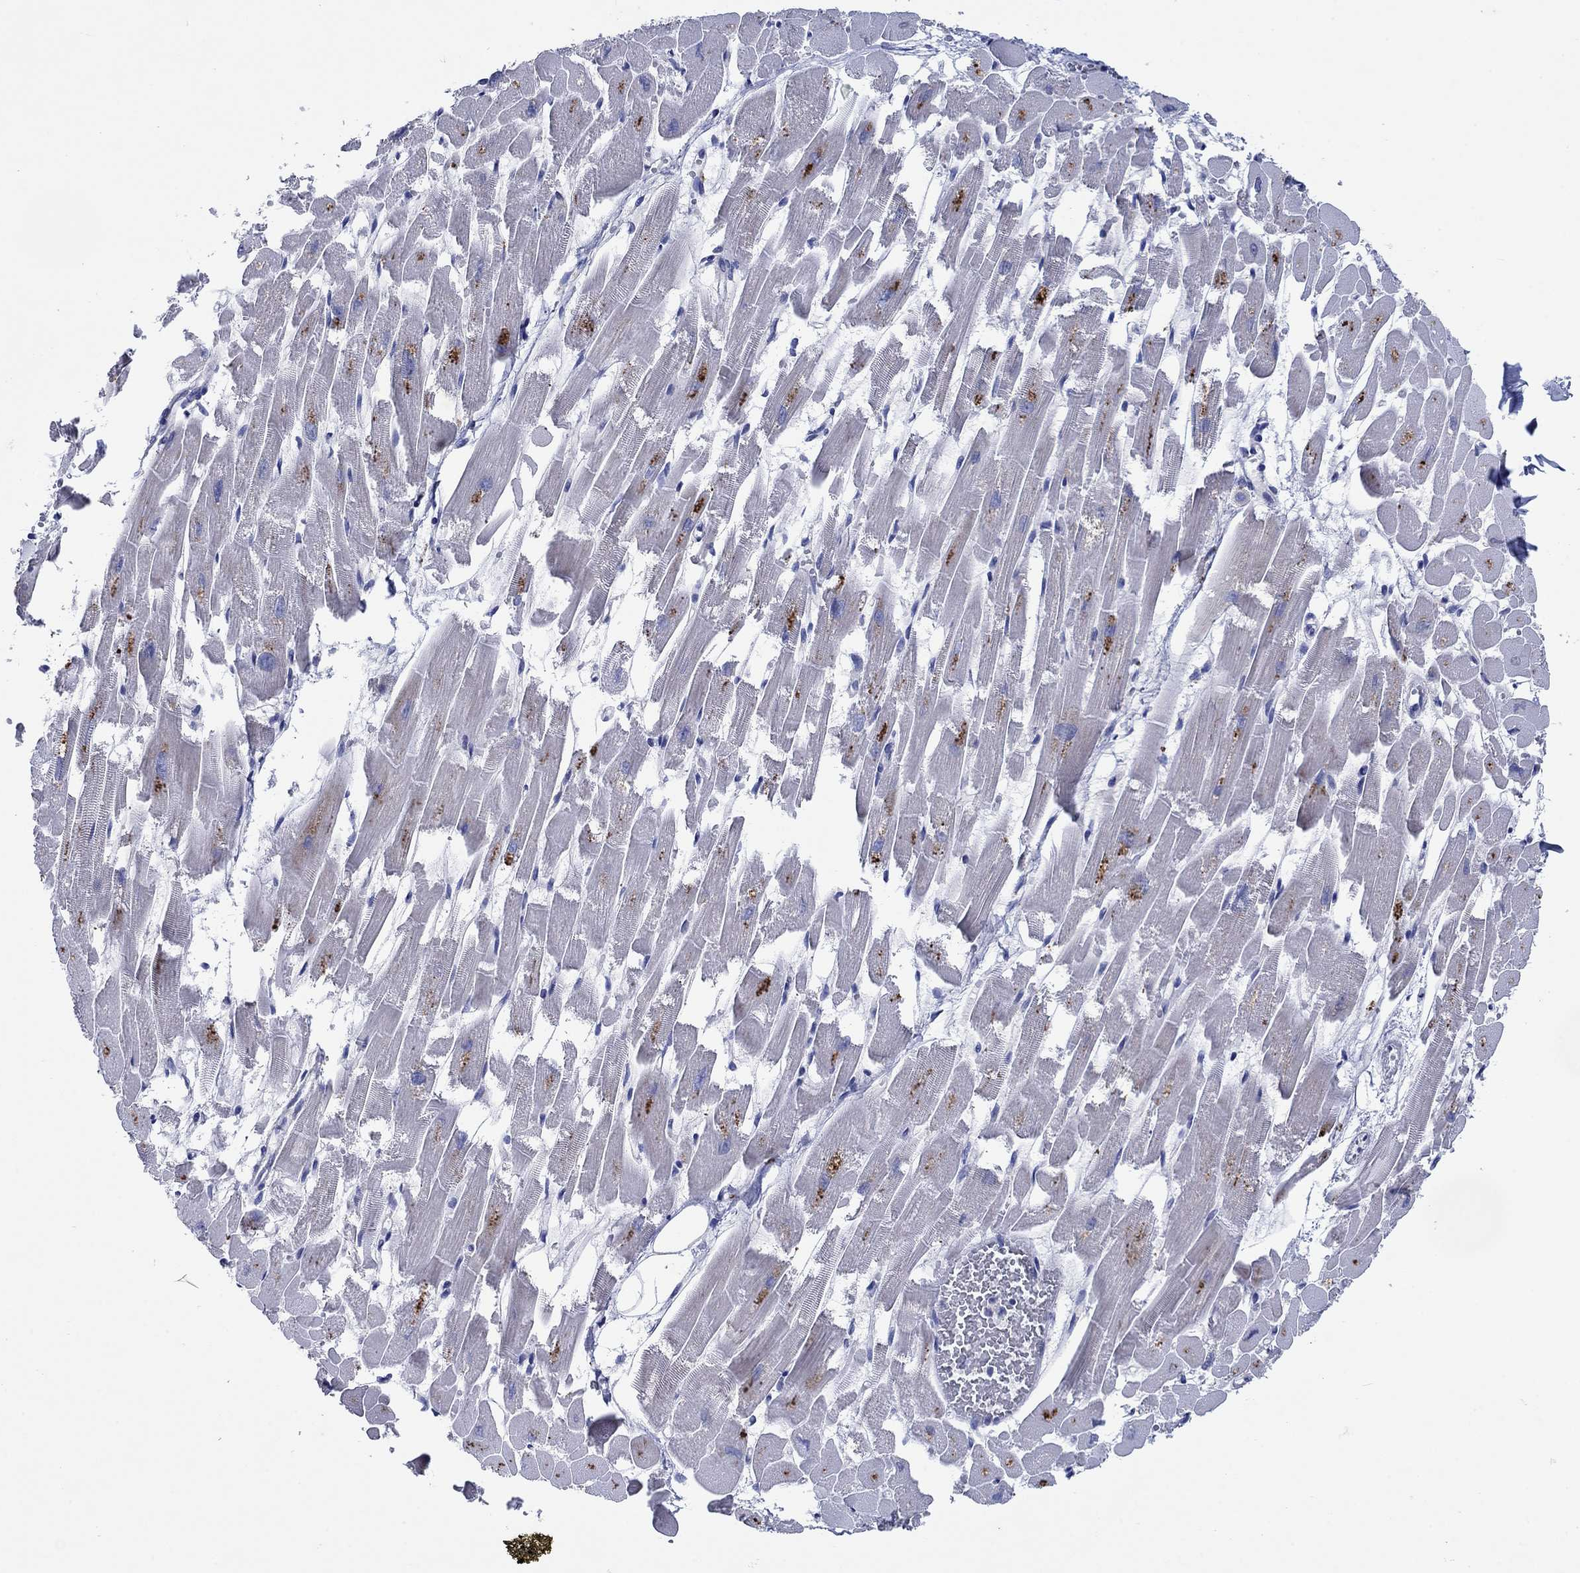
{"staining": {"intensity": "negative", "quantity": "none", "location": "none"}, "tissue": "heart muscle", "cell_type": "Cardiomyocytes", "image_type": "normal", "snomed": [{"axis": "morphology", "description": "Normal tissue, NOS"}, {"axis": "topography", "description": "Heart"}], "caption": "DAB (3,3'-diaminobenzidine) immunohistochemical staining of benign human heart muscle shows no significant positivity in cardiomyocytes.", "gene": "ENSG00000251537", "patient": {"sex": "female", "age": 52}}